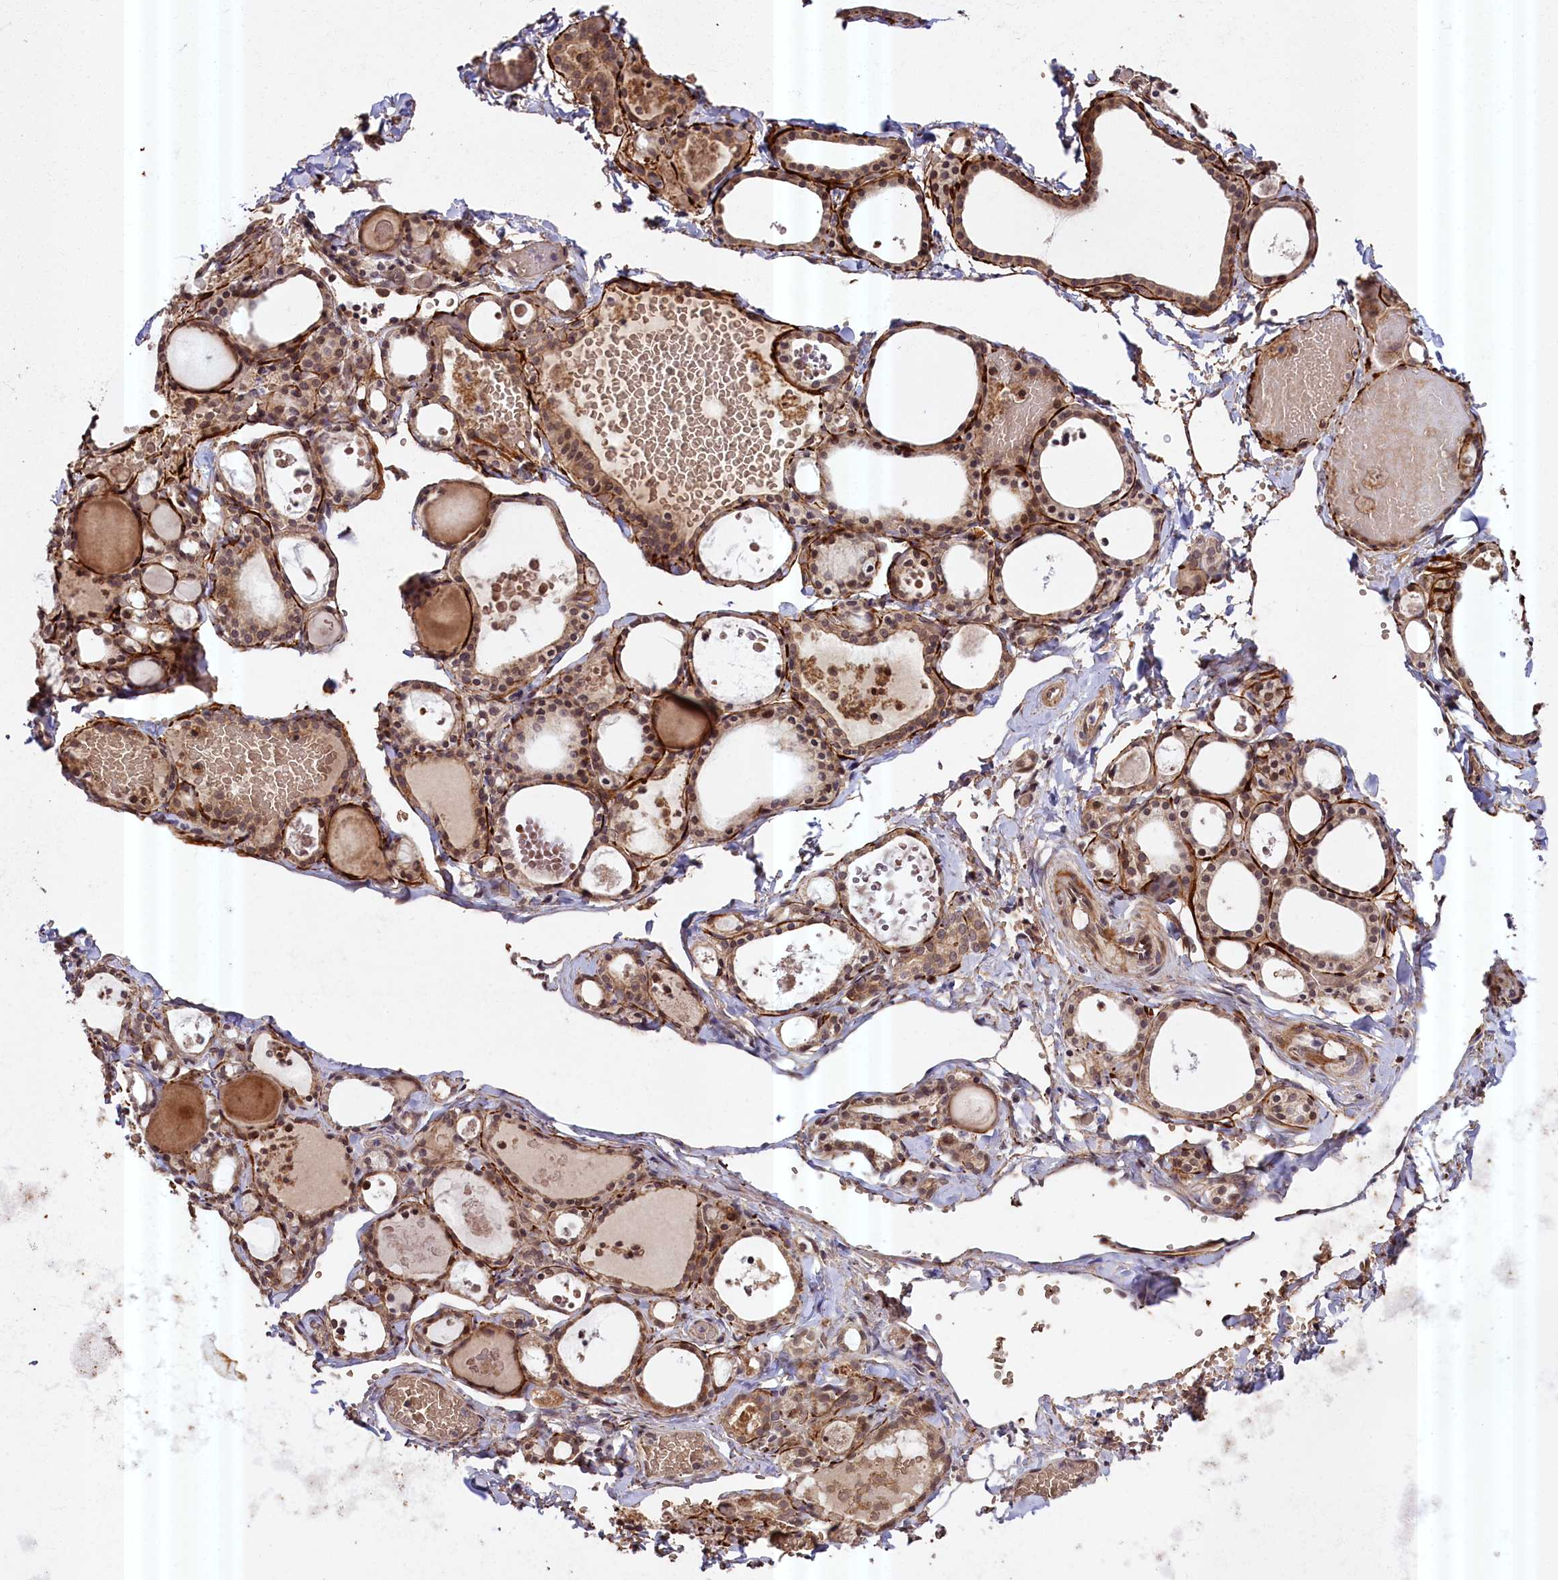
{"staining": {"intensity": "moderate", "quantity": ">75%", "location": "cytoplasmic/membranous,nuclear"}, "tissue": "thyroid gland", "cell_type": "Glandular cells", "image_type": "normal", "snomed": [{"axis": "morphology", "description": "Normal tissue, NOS"}, {"axis": "topography", "description": "Thyroid gland"}], "caption": "Immunohistochemical staining of unremarkable human thyroid gland reveals >75% levels of moderate cytoplasmic/membranous,nuclear protein staining in approximately >75% of glandular cells. The staining is performed using DAB brown chromogen to label protein expression. The nuclei are counter-stained blue using hematoxylin.", "gene": "ZNF480", "patient": {"sex": "male", "age": 56}}